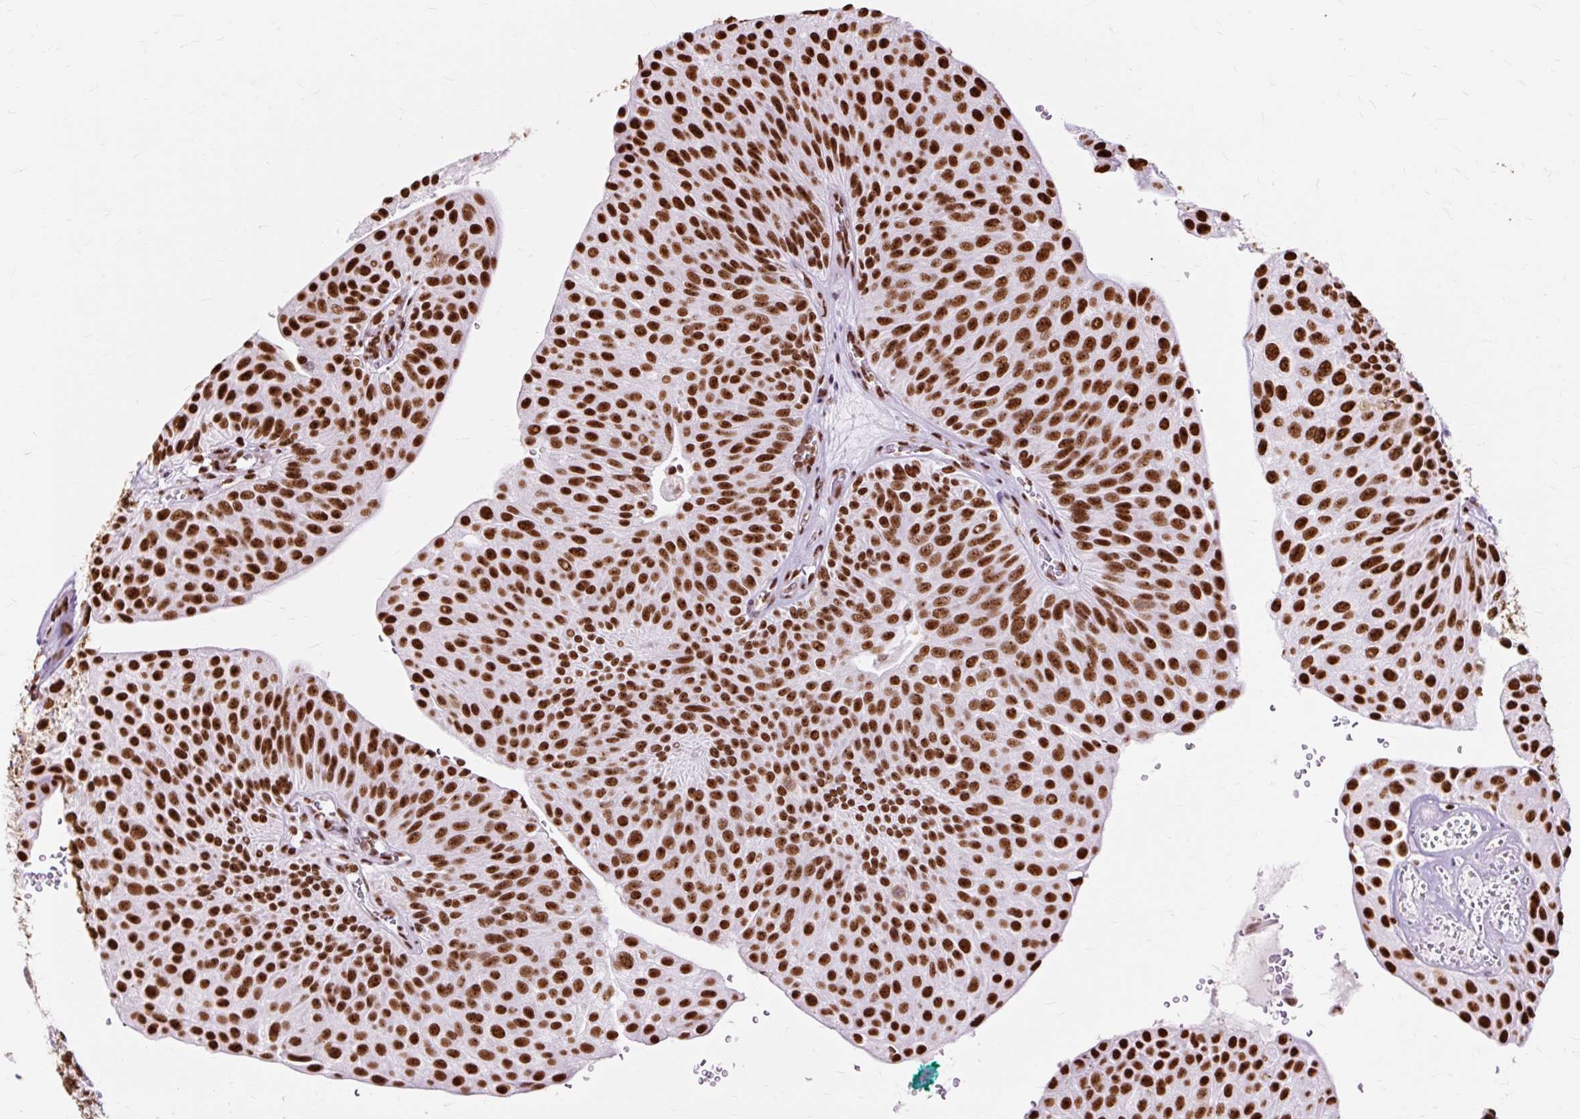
{"staining": {"intensity": "strong", "quantity": ">75%", "location": "nuclear"}, "tissue": "urothelial cancer", "cell_type": "Tumor cells", "image_type": "cancer", "snomed": [{"axis": "morphology", "description": "Urothelial carcinoma, NOS"}, {"axis": "topography", "description": "Urinary bladder"}], "caption": "Urothelial cancer stained with a protein marker displays strong staining in tumor cells.", "gene": "XRCC6", "patient": {"sex": "male", "age": 67}}